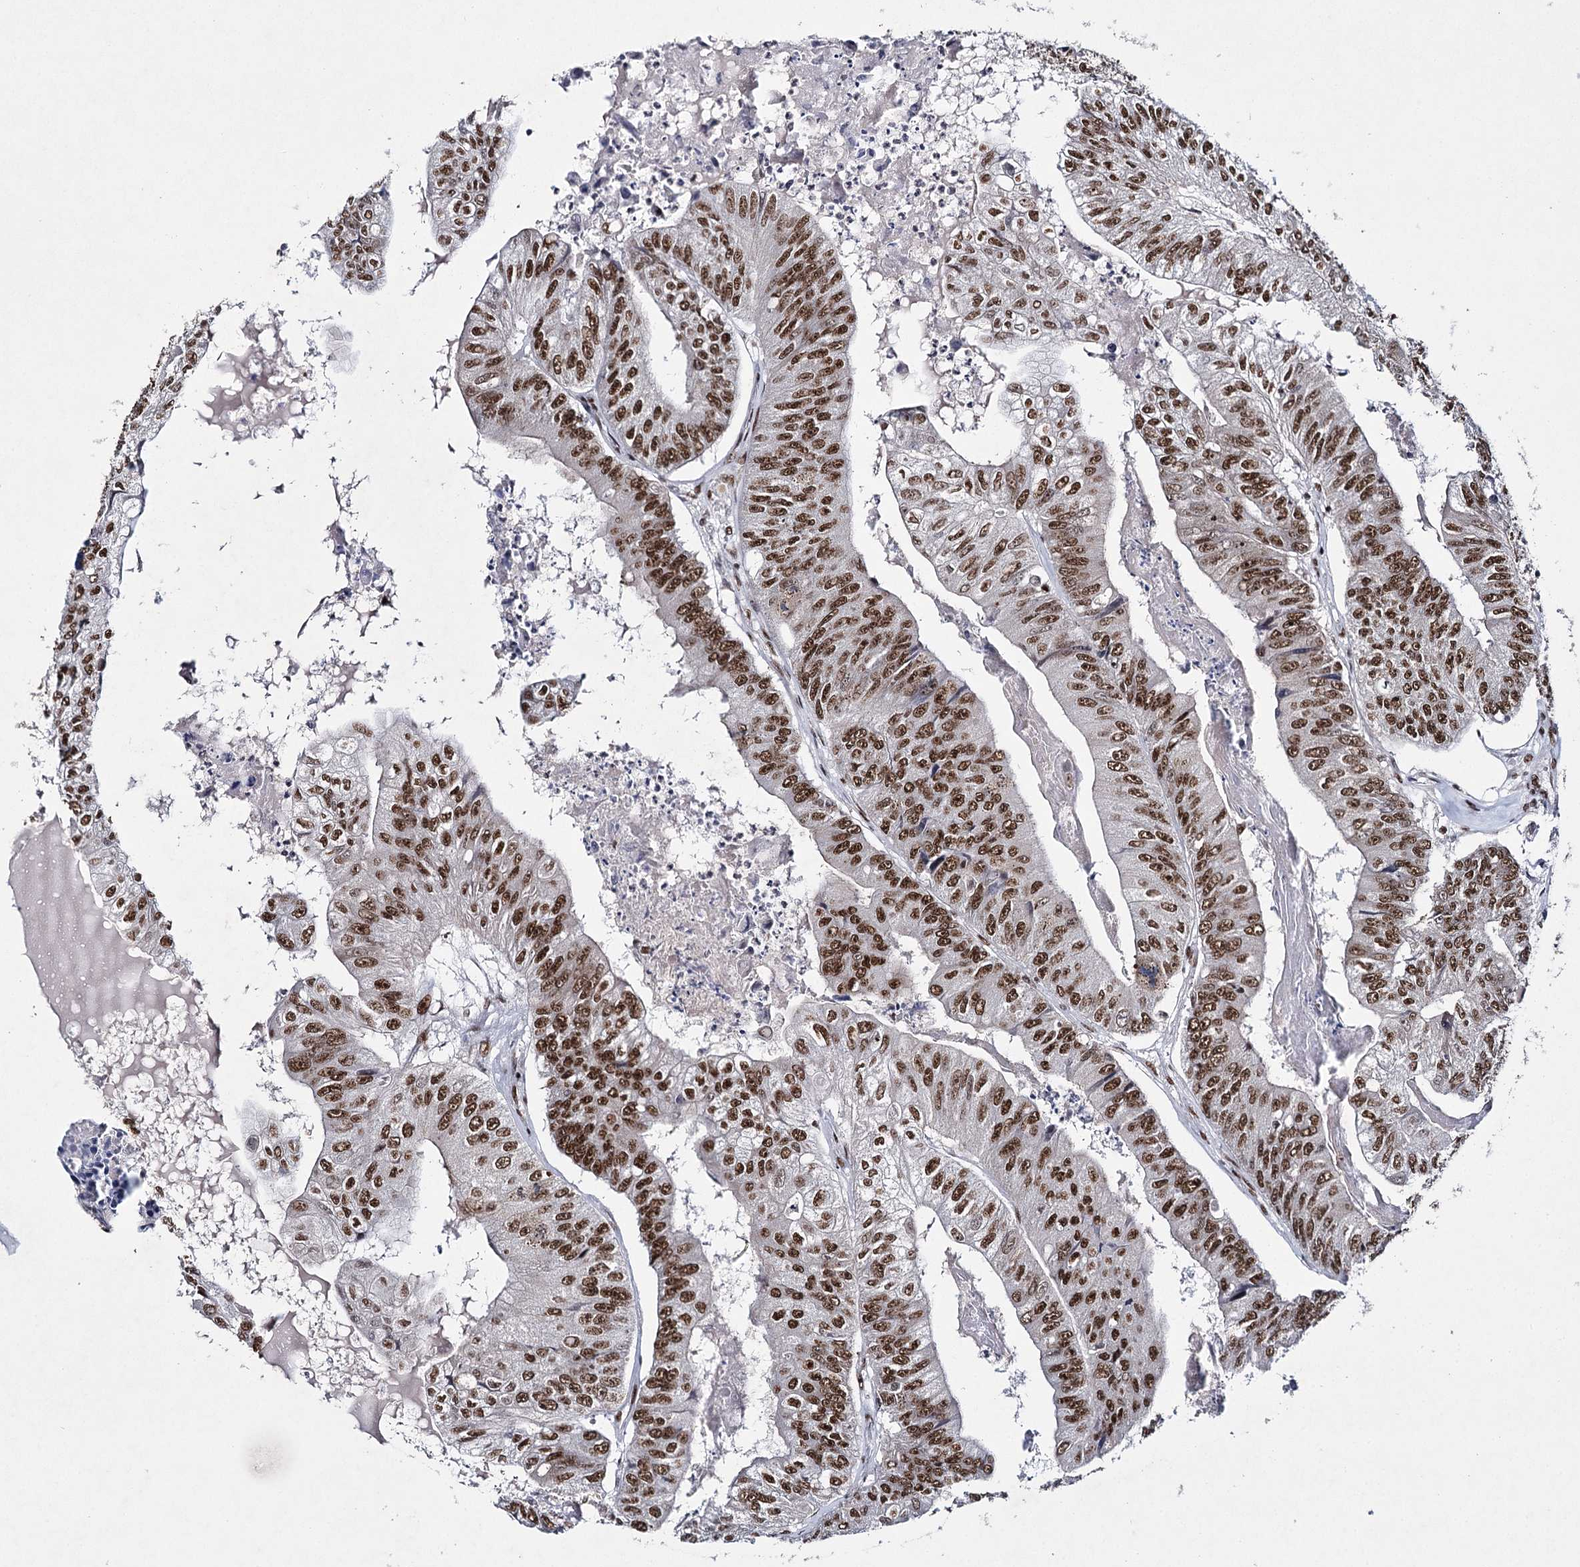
{"staining": {"intensity": "moderate", "quantity": ">75%", "location": "nuclear"}, "tissue": "colorectal cancer", "cell_type": "Tumor cells", "image_type": "cancer", "snomed": [{"axis": "morphology", "description": "Adenocarcinoma, NOS"}, {"axis": "topography", "description": "Colon"}], "caption": "Moderate nuclear protein positivity is present in about >75% of tumor cells in colorectal adenocarcinoma. Immunohistochemistry (ihc) stains the protein in brown and the nuclei are stained blue.", "gene": "SCAF8", "patient": {"sex": "female", "age": 67}}